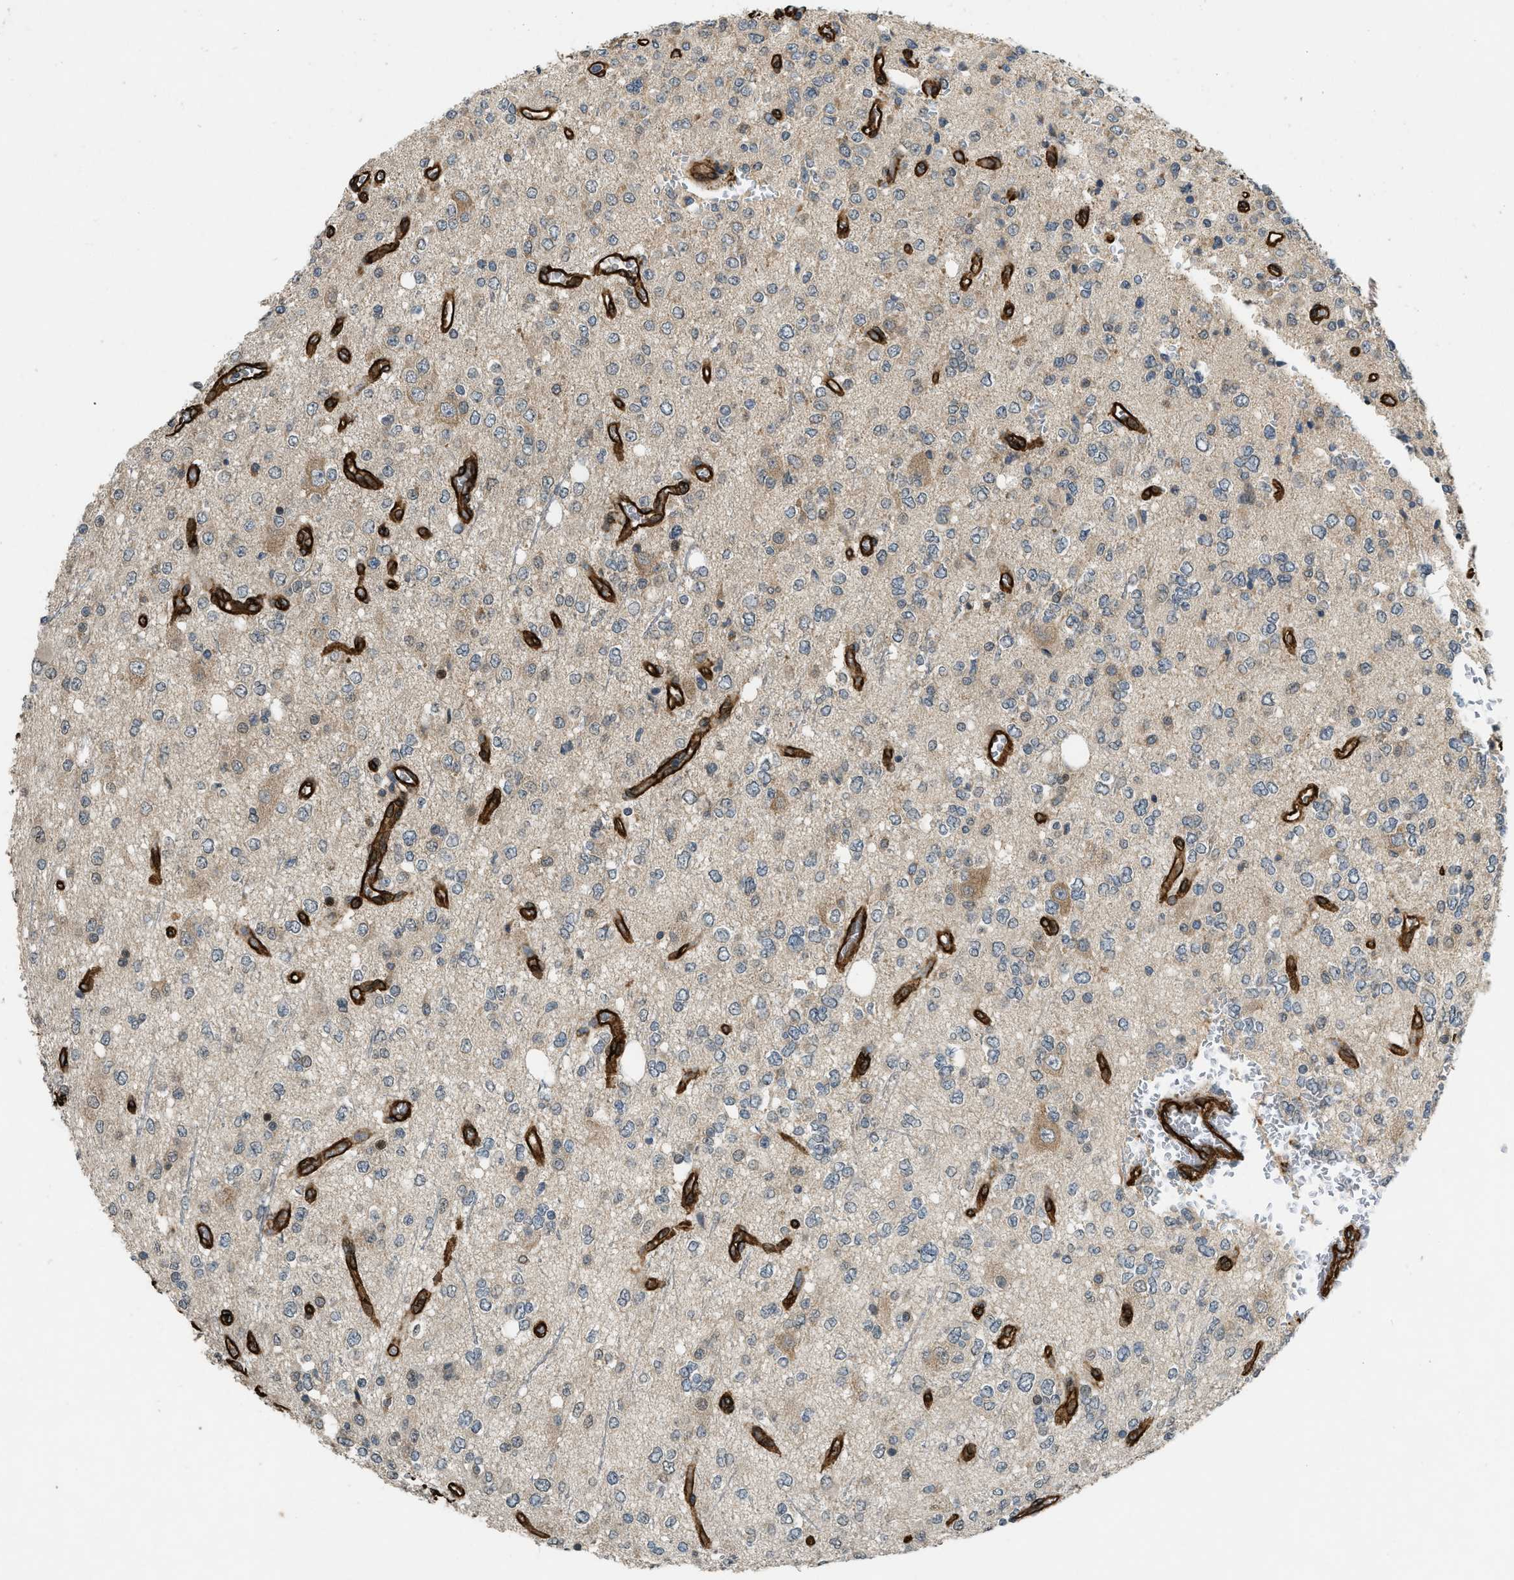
{"staining": {"intensity": "weak", "quantity": "<25%", "location": "cytoplasmic/membranous"}, "tissue": "glioma", "cell_type": "Tumor cells", "image_type": "cancer", "snomed": [{"axis": "morphology", "description": "Glioma, malignant, Low grade"}, {"axis": "topography", "description": "Brain"}], "caption": "This is a micrograph of IHC staining of glioma, which shows no staining in tumor cells.", "gene": "NMB", "patient": {"sex": "male", "age": 38}}